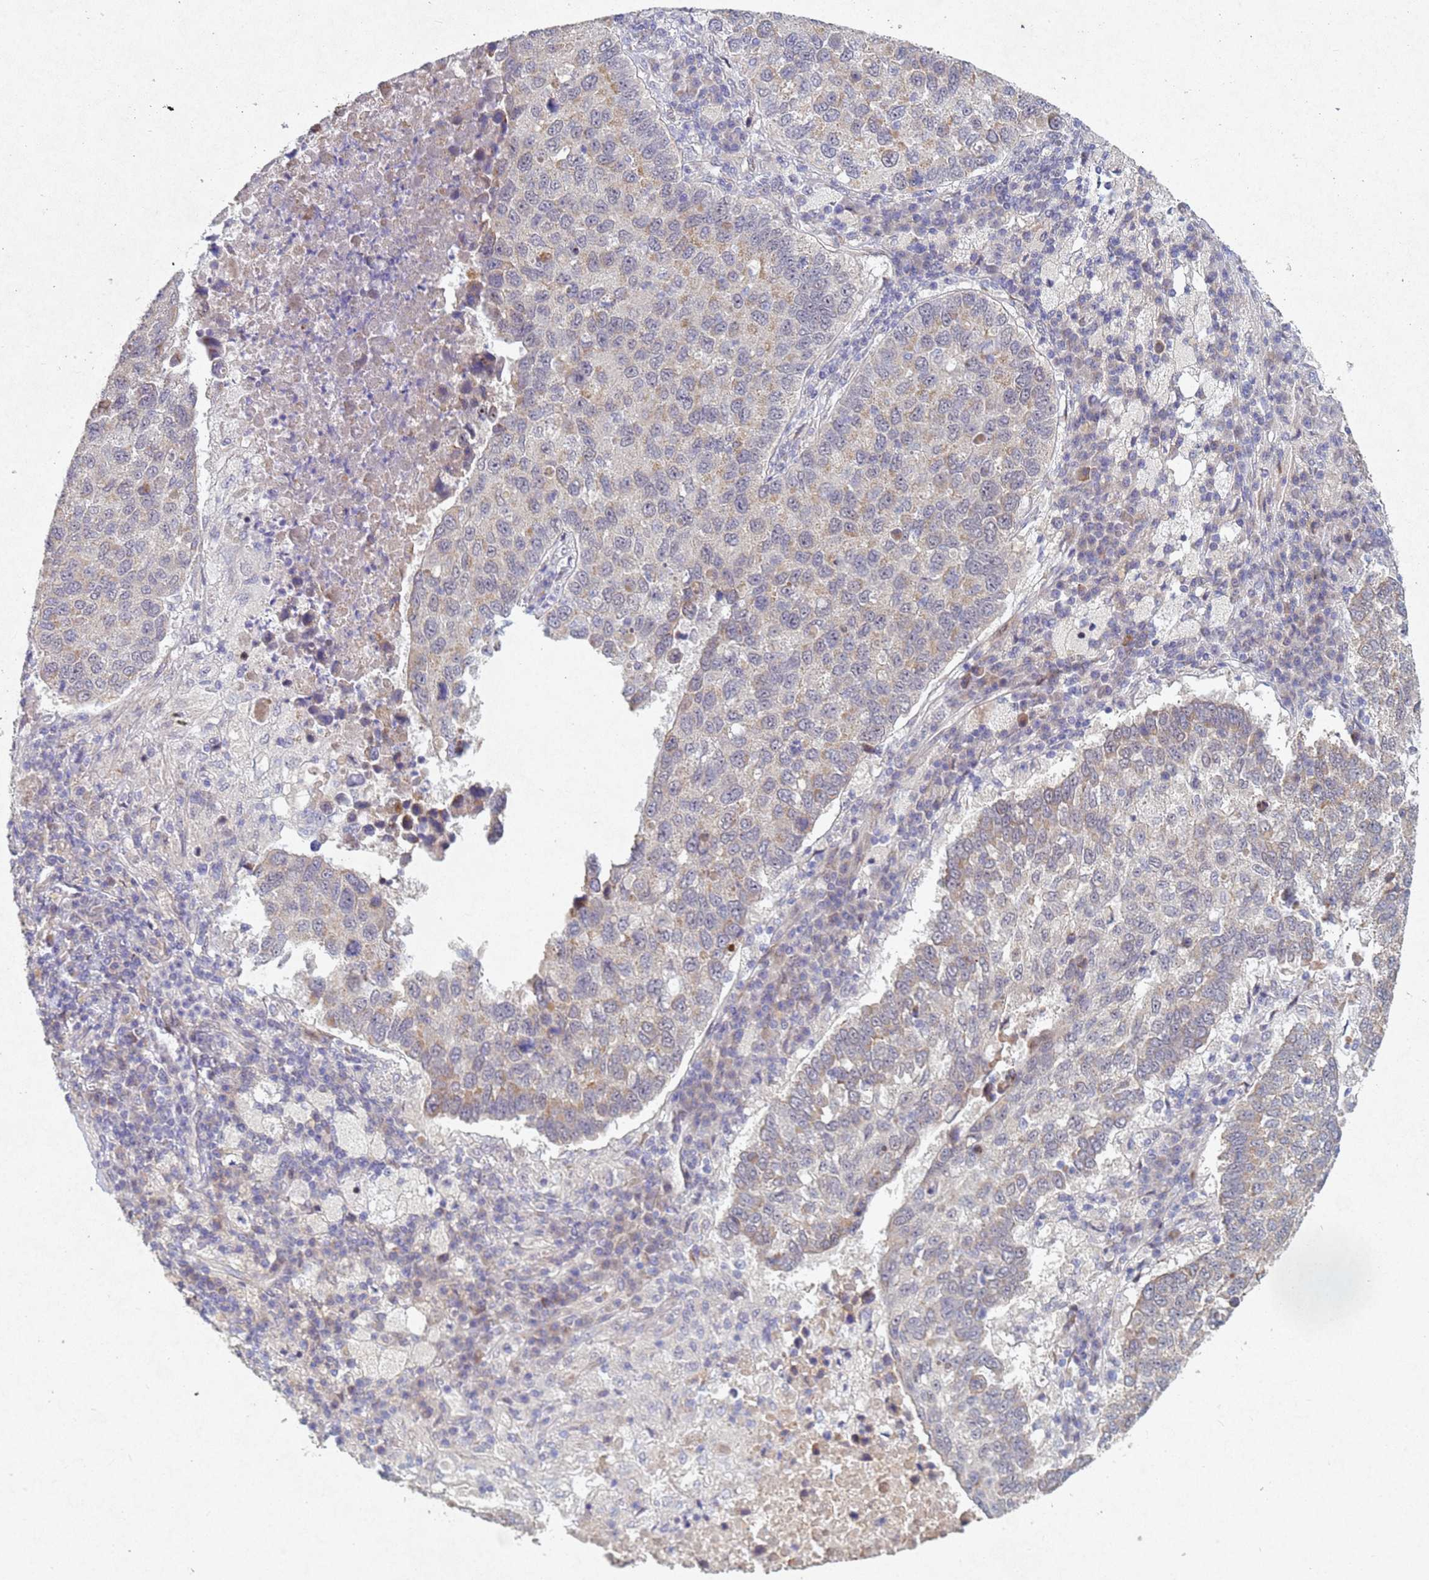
{"staining": {"intensity": "weak", "quantity": "25%-75%", "location": "cytoplasmic/membranous"}, "tissue": "lung cancer", "cell_type": "Tumor cells", "image_type": "cancer", "snomed": [{"axis": "morphology", "description": "Squamous cell carcinoma, NOS"}, {"axis": "topography", "description": "Lung"}], "caption": "The photomicrograph reveals staining of lung cancer, revealing weak cytoplasmic/membranous protein staining (brown color) within tumor cells.", "gene": "TNPO2", "patient": {"sex": "male", "age": 73}}